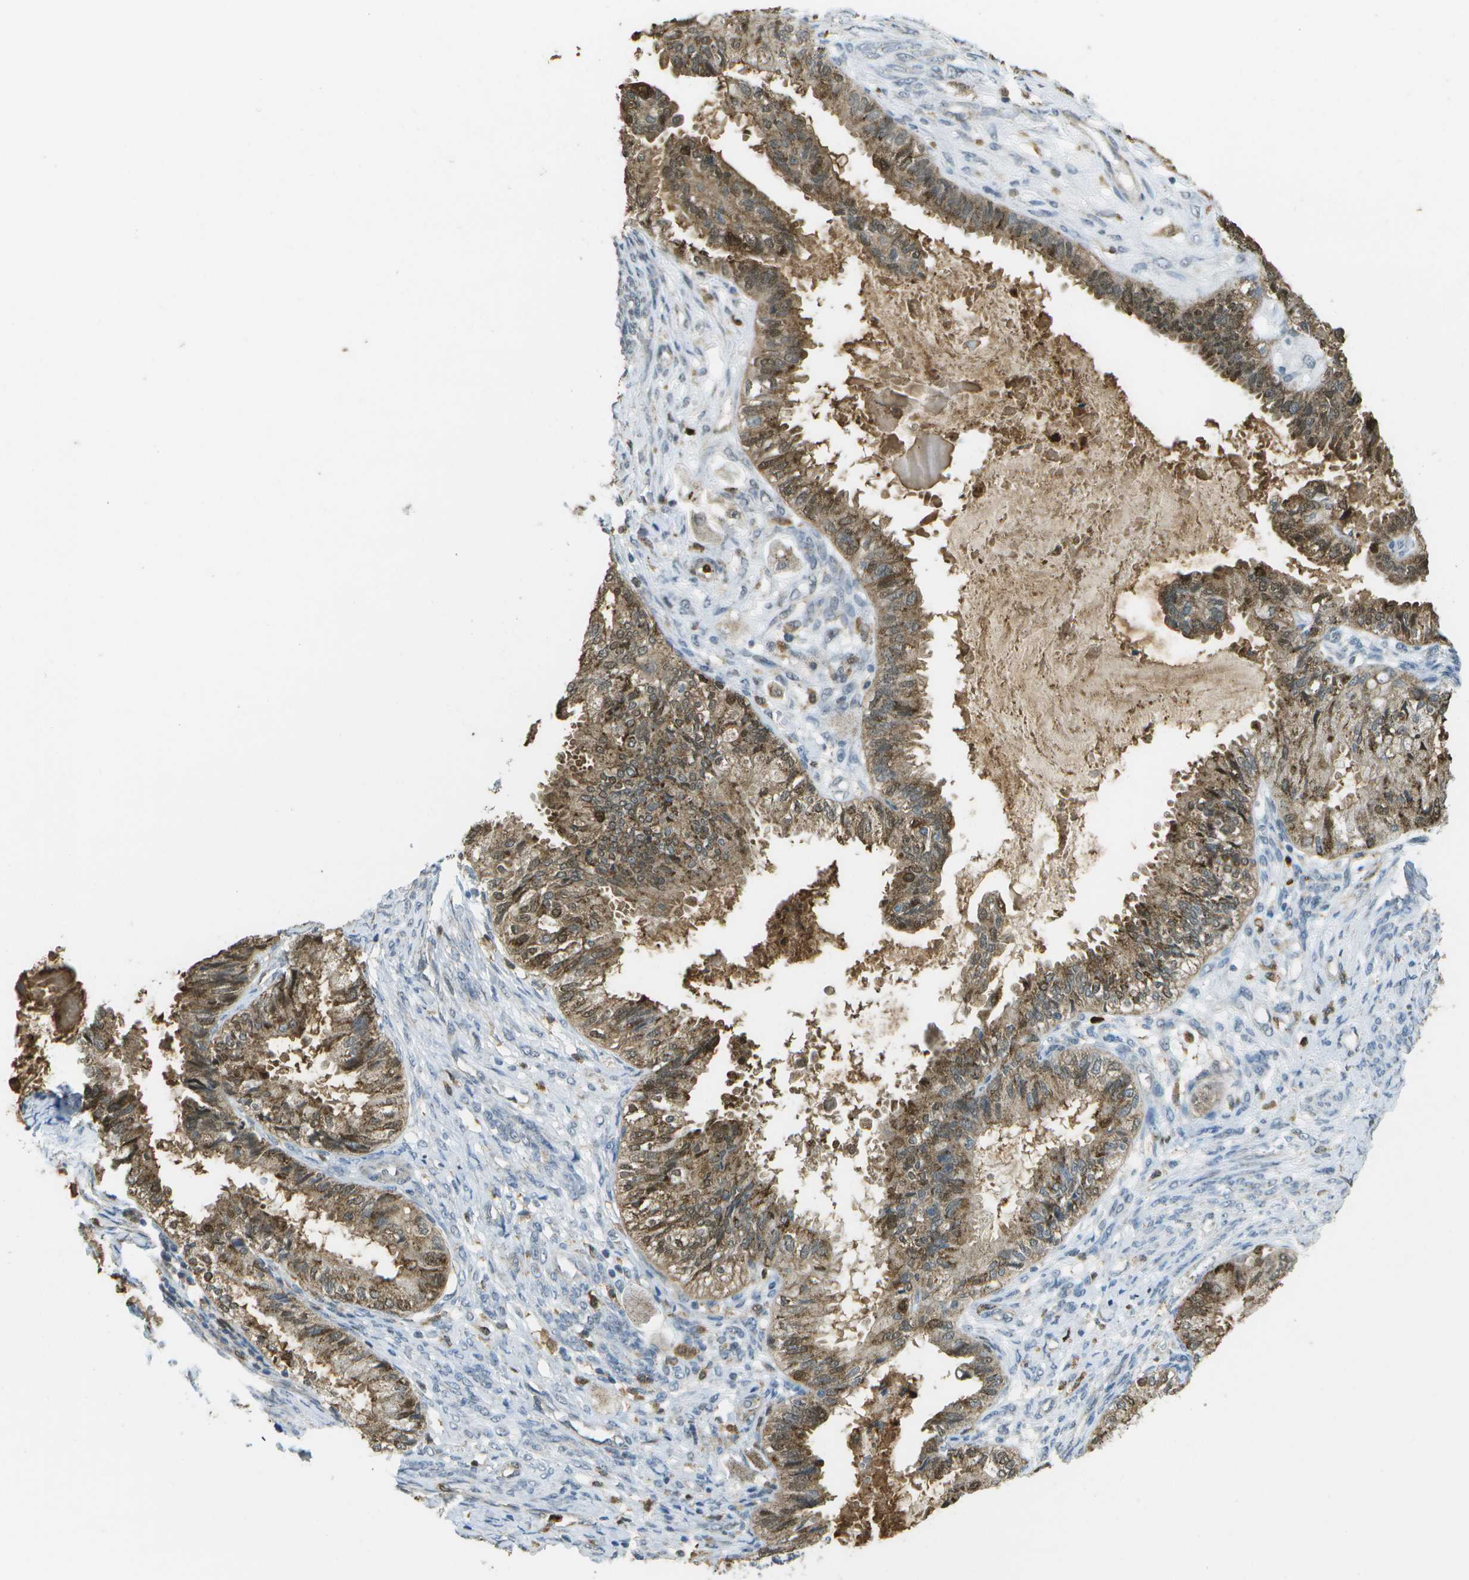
{"staining": {"intensity": "moderate", "quantity": ">75%", "location": "cytoplasmic/membranous"}, "tissue": "cervical cancer", "cell_type": "Tumor cells", "image_type": "cancer", "snomed": [{"axis": "morphology", "description": "Normal tissue, NOS"}, {"axis": "morphology", "description": "Adenocarcinoma, NOS"}, {"axis": "topography", "description": "Cervix"}, {"axis": "topography", "description": "Endometrium"}], "caption": "IHC image of neoplastic tissue: cervical cancer (adenocarcinoma) stained using immunohistochemistry displays medium levels of moderate protein expression localized specifically in the cytoplasmic/membranous of tumor cells, appearing as a cytoplasmic/membranous brown color.", "gene": "CACHD1", "patient": {"sex": "female", "age": 86}}